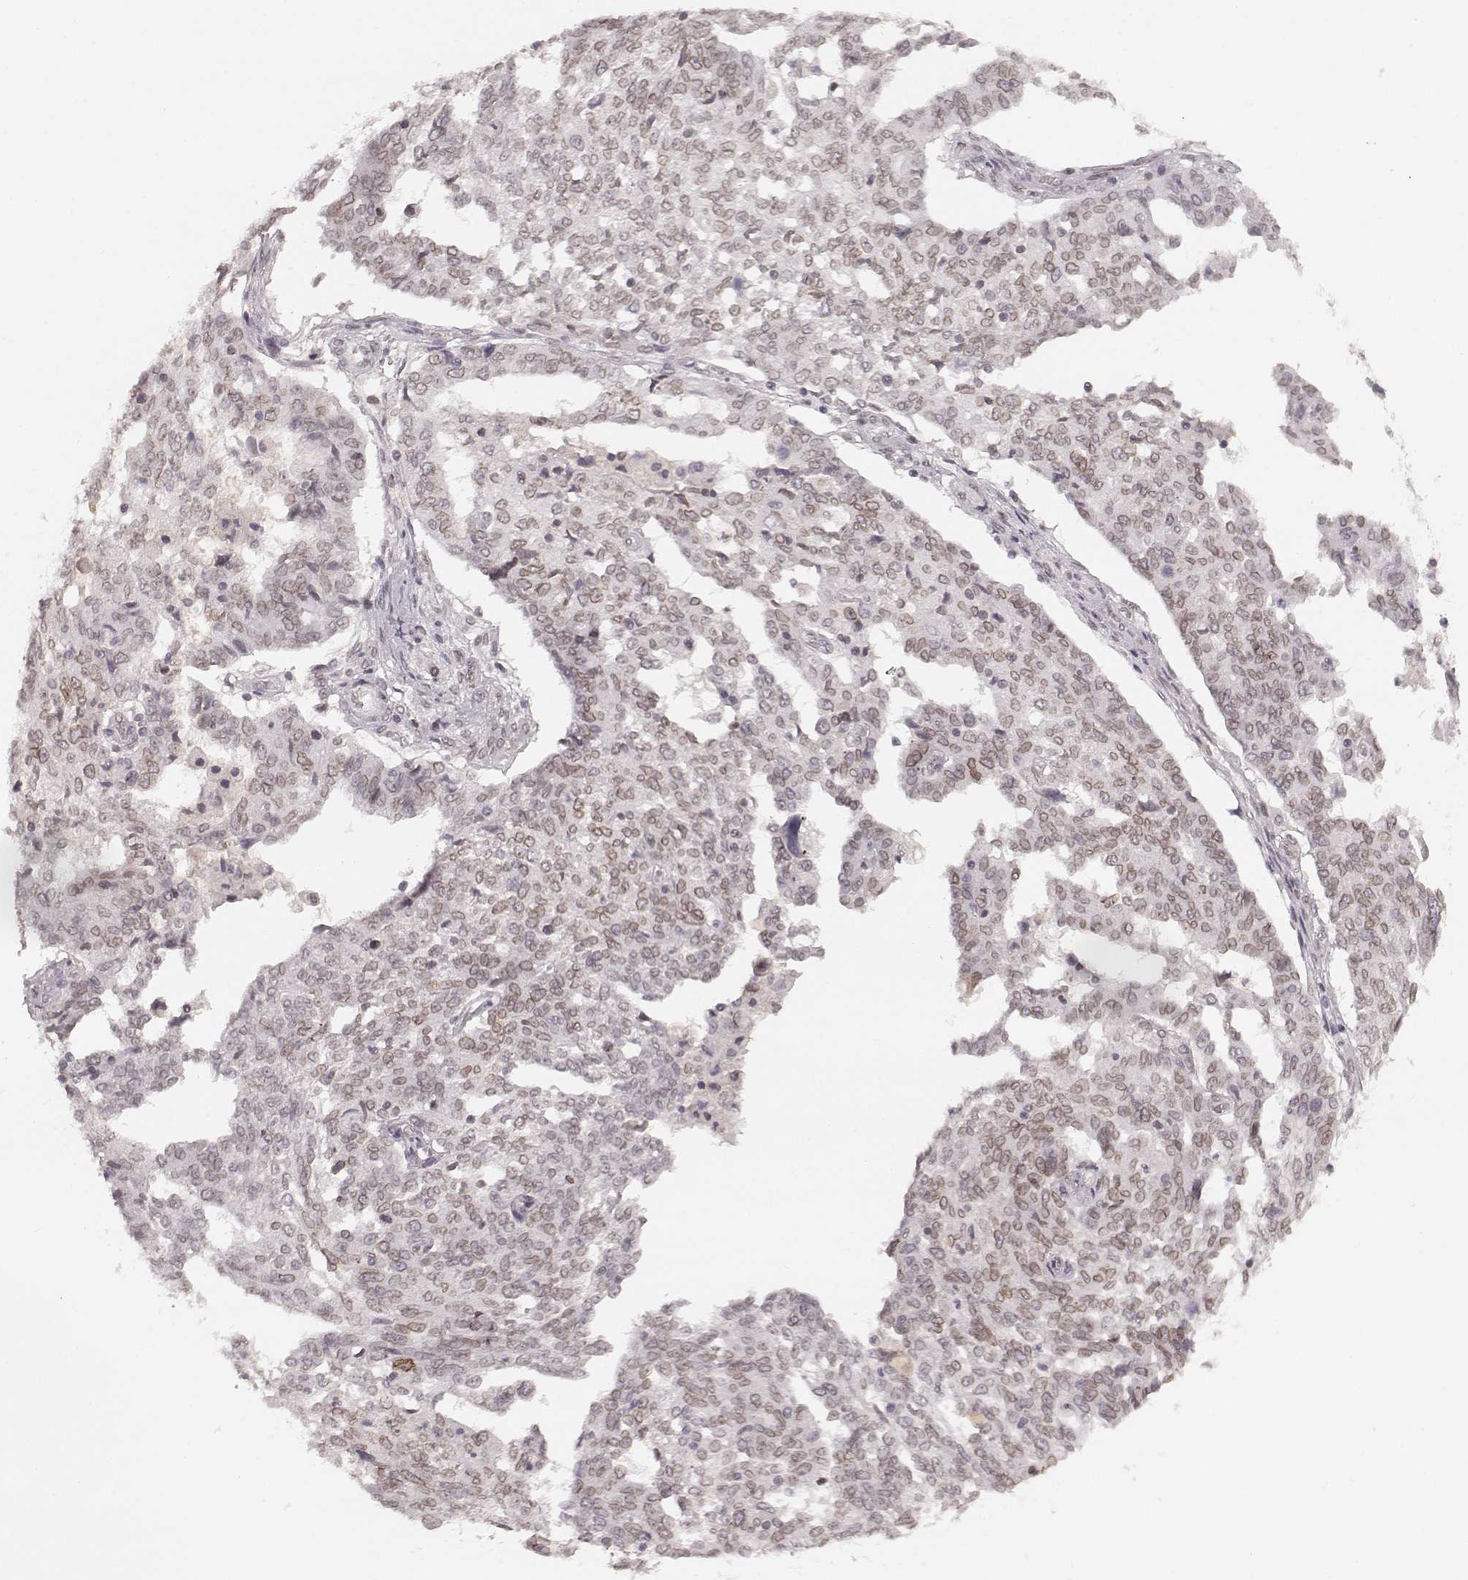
{"staining": {"intensity": "weak", "quantity": ">75%", "location": "cytoplasmic/membranous,nuclear"}, "tissue": "ovarian cancer", "cell_type": "Tumor cells", "image_type": "cancer", "snomed": [{"axis": "morphology", "description": "Cystadenocarcinoma, serous, NOS"}, {"axis": "topography", "description": "Ovary"}], "caption": "Immunohistochemical staining of human ovarian cancer (serous cystadenocarcinoma) shows low levels of weak cytoplasmic/membranous and nuclear positivity in about >75% of tumor cells. (brown staining indicates protein expression, while blue staining denotes nuclei).", "gene": "DCAF12", "patient": {"sex": "female", "age": 67}}